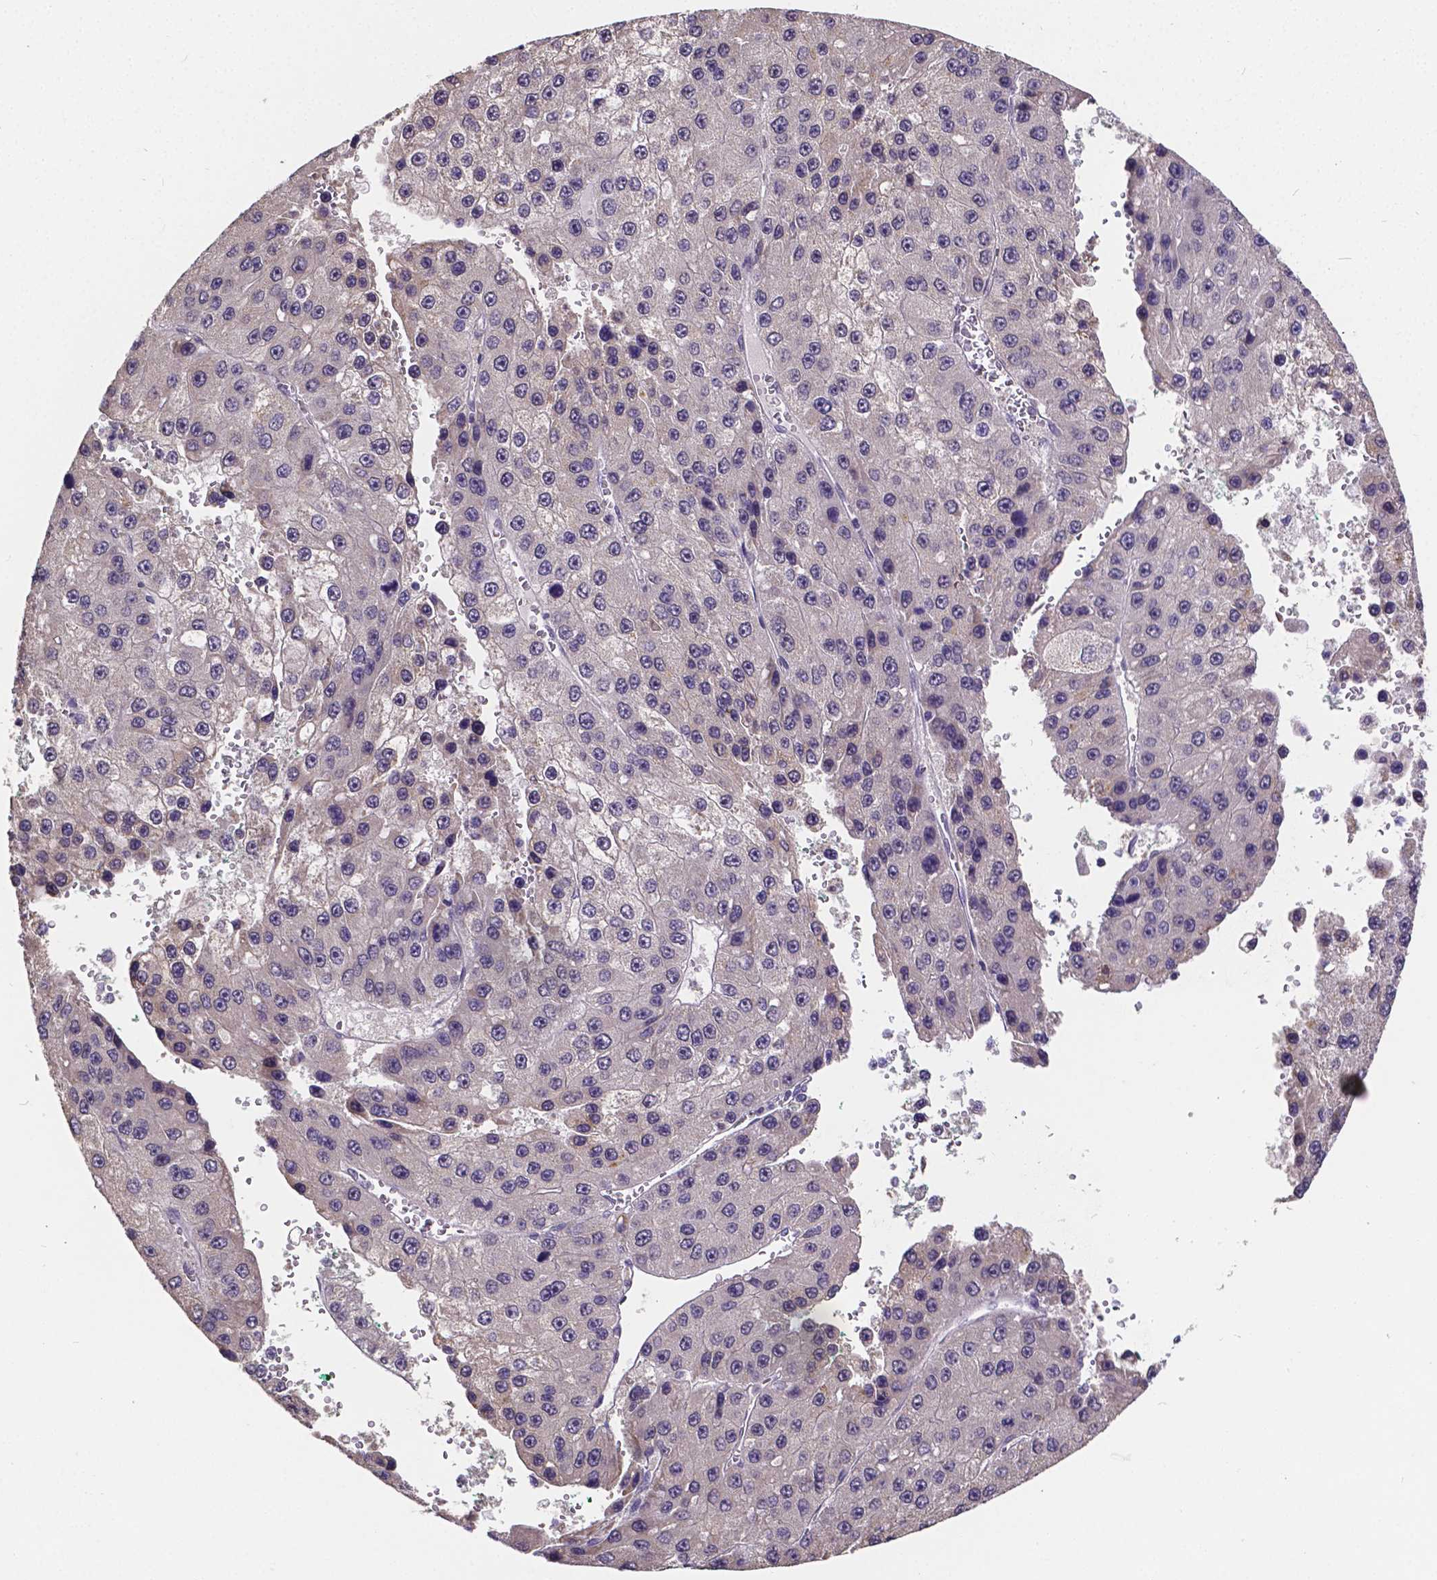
{"staining": {"intensity": "negative", "quantity": "none", "location": "none"}, "tissue": "liver cancer", "cell_type": "Tumor cells", "image_type": "cancer", "snomed": [{"axis": "morphology", "description": "Carcinoma, Hepatocellular, NOS"}, {"axis": "topography", "description": "Liver"}], "caption": "This is an immunohistochemistry (IHC) photomicrograph of hepatocellular carcinoma (liver). There is no staining in tumor cells.", "gene": "CTNNA2", "patient": {"sex": "female", "age": 73}}